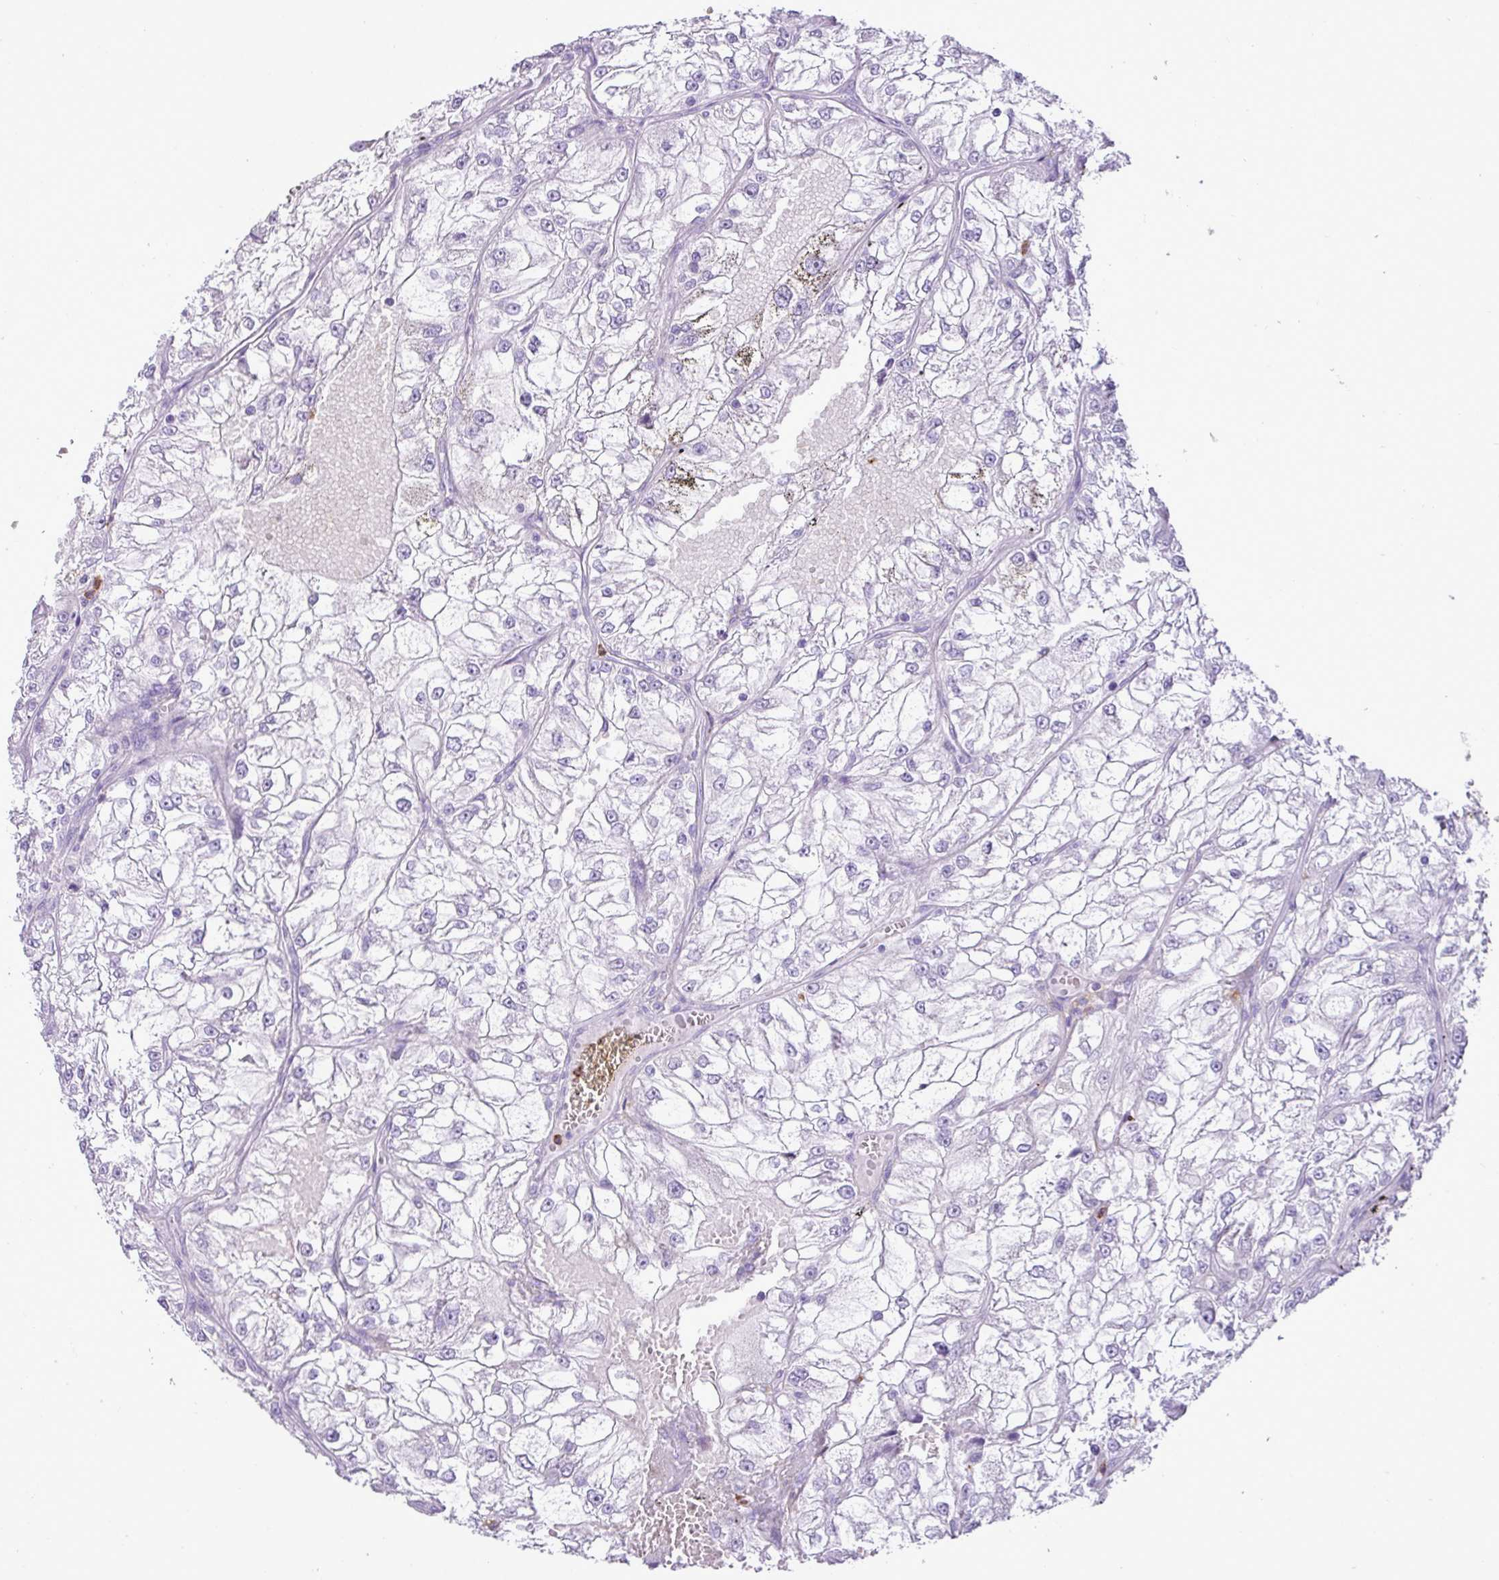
{"staining": {"intensity": "negative", "quantity": "none", "location": "none"}, "tissue": "renal cancer", "cell_type": "Tumor cells", "image_type": "cancer", "snomed": [{"axis": "morphology", "description": "Adenocarcinoma, NOS"}, {"axis": "topography", "description": "Kidney"}], "caption": "Protein analysis of renal cancer (adenocarcinoma) exhibits no significant expression in tumor cells.", "gene": "ZSCAN5A", "patient": {"sex": "female", "age": 72}}